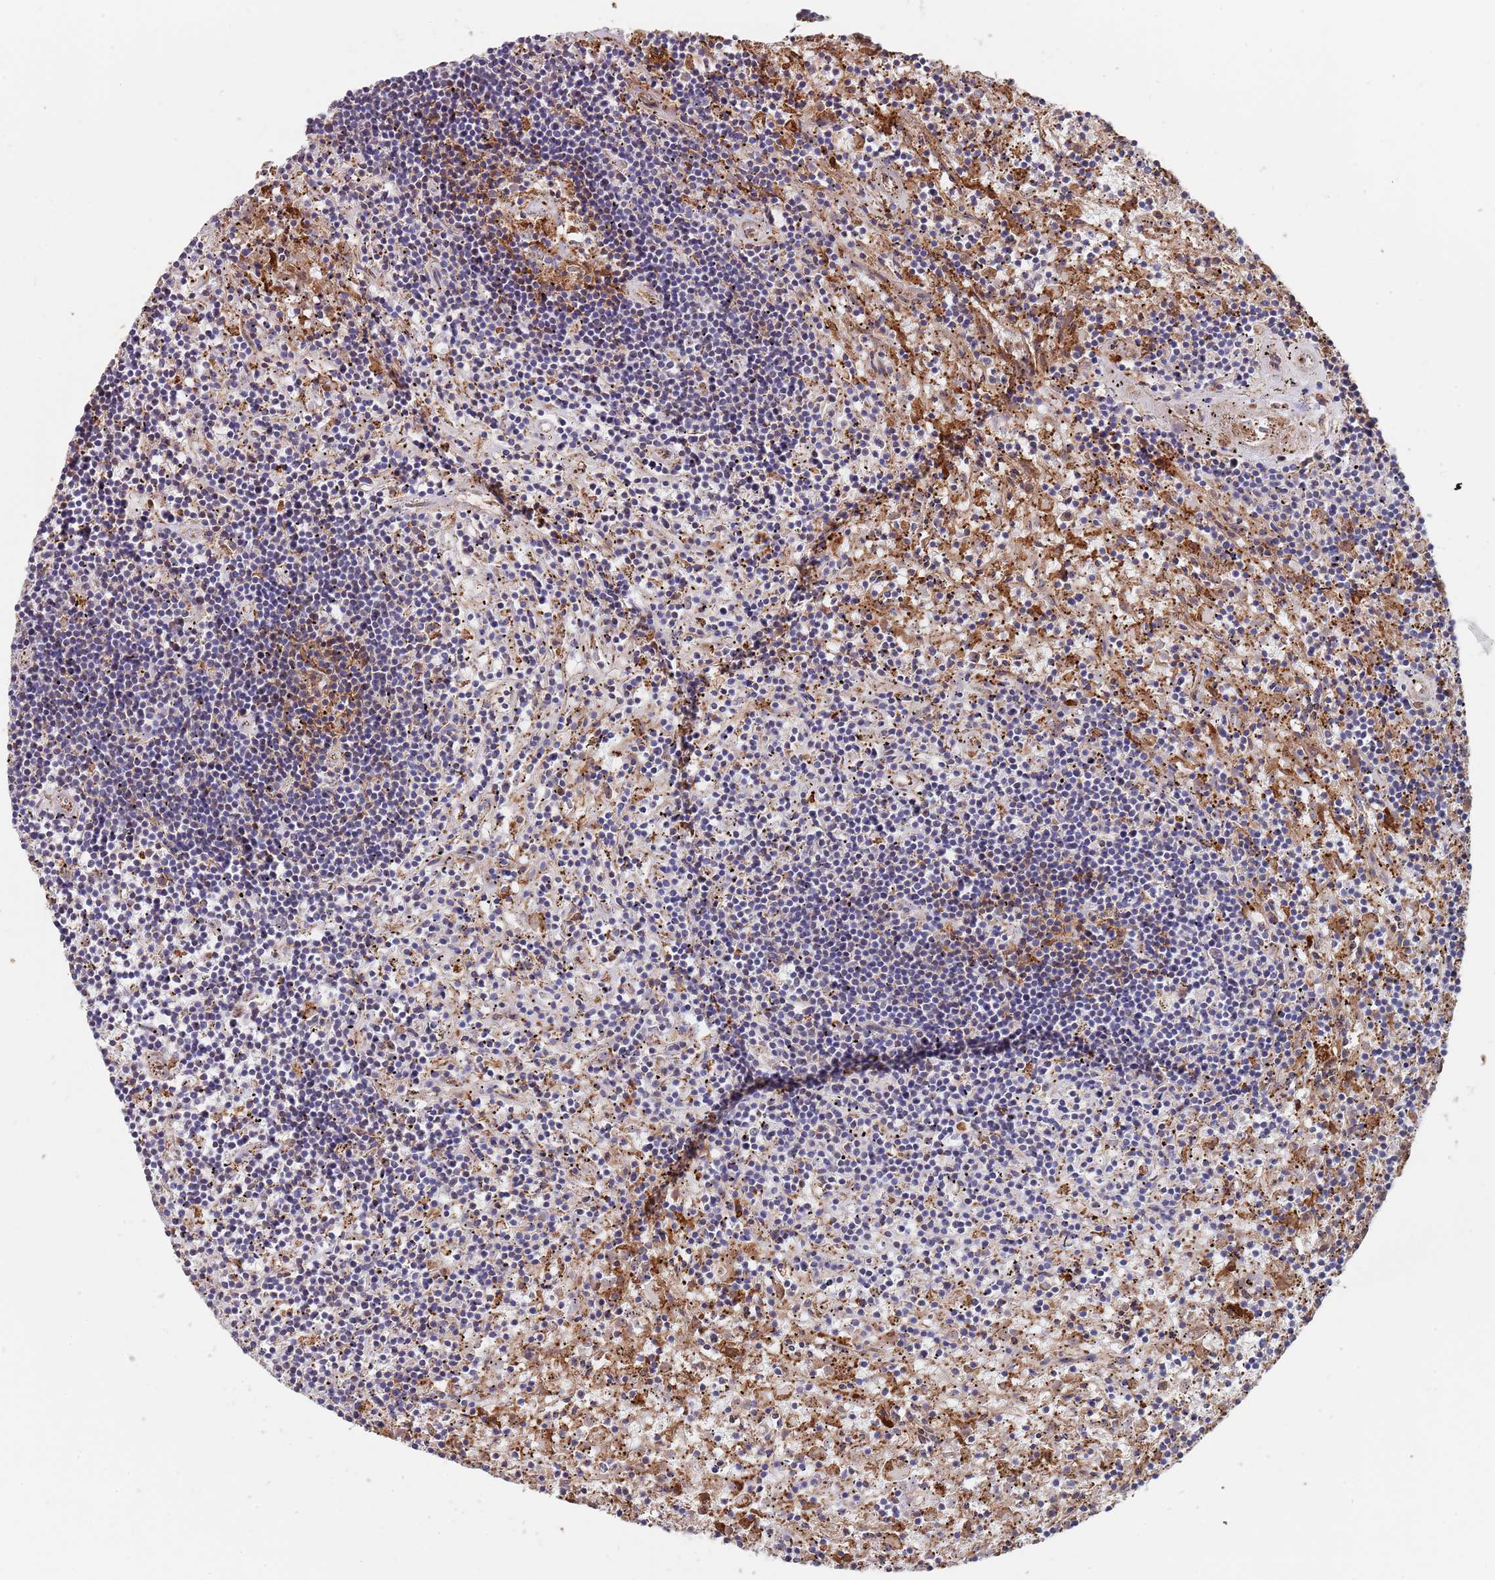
{"staining": {"intensity": "negative", "quantity": "none", "location": "none"}, "tissue": "lymphoma", "cell_type": "Tumor cells", "image_type": "cancer", "snomed": [{"axis": "morphology", "description": "Malignant lymphoma, non-Hodgkin's type, Low grade"}, {"axis": "topography", "description": "Spleen"}], "caption": "The immunohistochemistry (IHC) micrograph has no significant positivity in tumor cells of lymphoma tissue.", "gene": "DCUN1D3", "patient": {"sex": "male", "age": 76}}